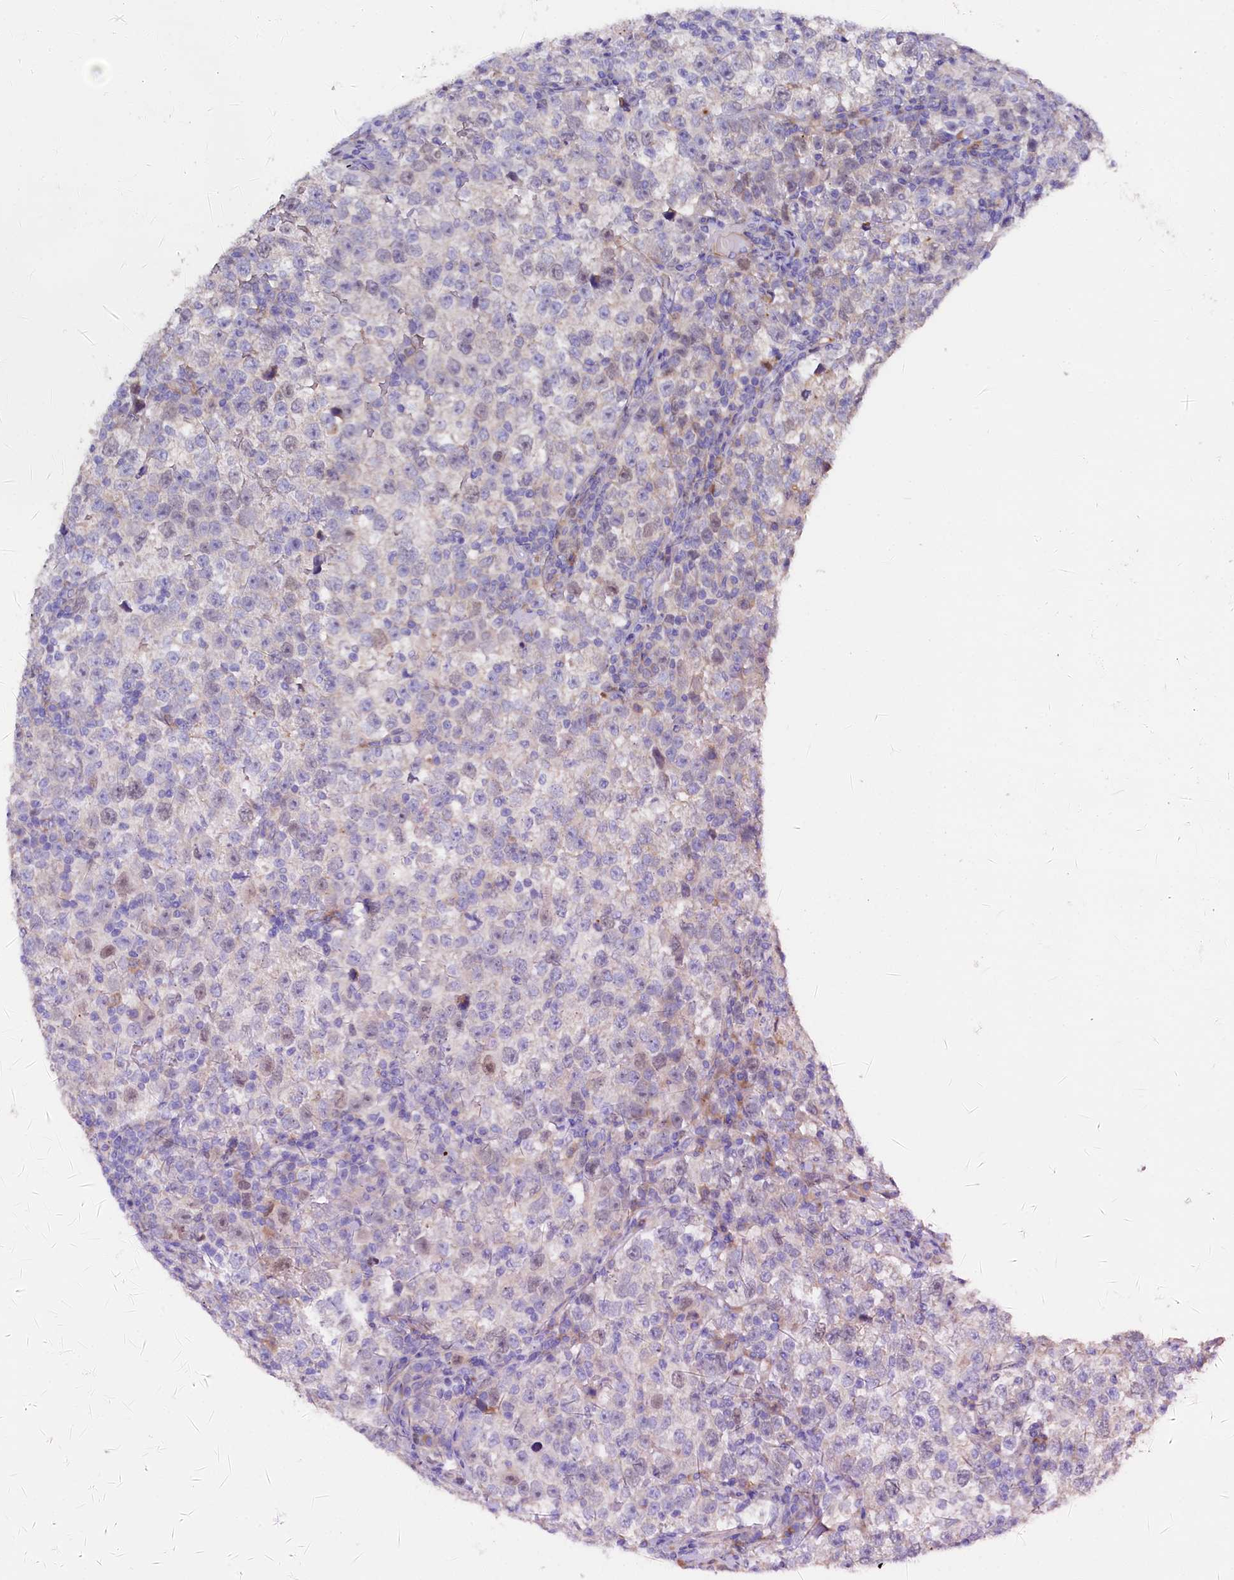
{"staining": {"intensity": "weak", "quantity": "<25%", "location": "nuclear"}, "tissue": "testis cancer", "cell_type": "Tumor cells", "image_type": "cancer", "snomed": [{"axis": "morphology", "description": "Normal tissue, NOS"}, {"axis": "morphology", "description": "Seminoma, NOS"}, {"axis": "topography", "description": "Testis"}], "caption": "Tumor cells are negative for protein expression in human testis cancer (seminoma).", "gene": "WNT8A", "patient": {"sex": "male", "age": 43}}